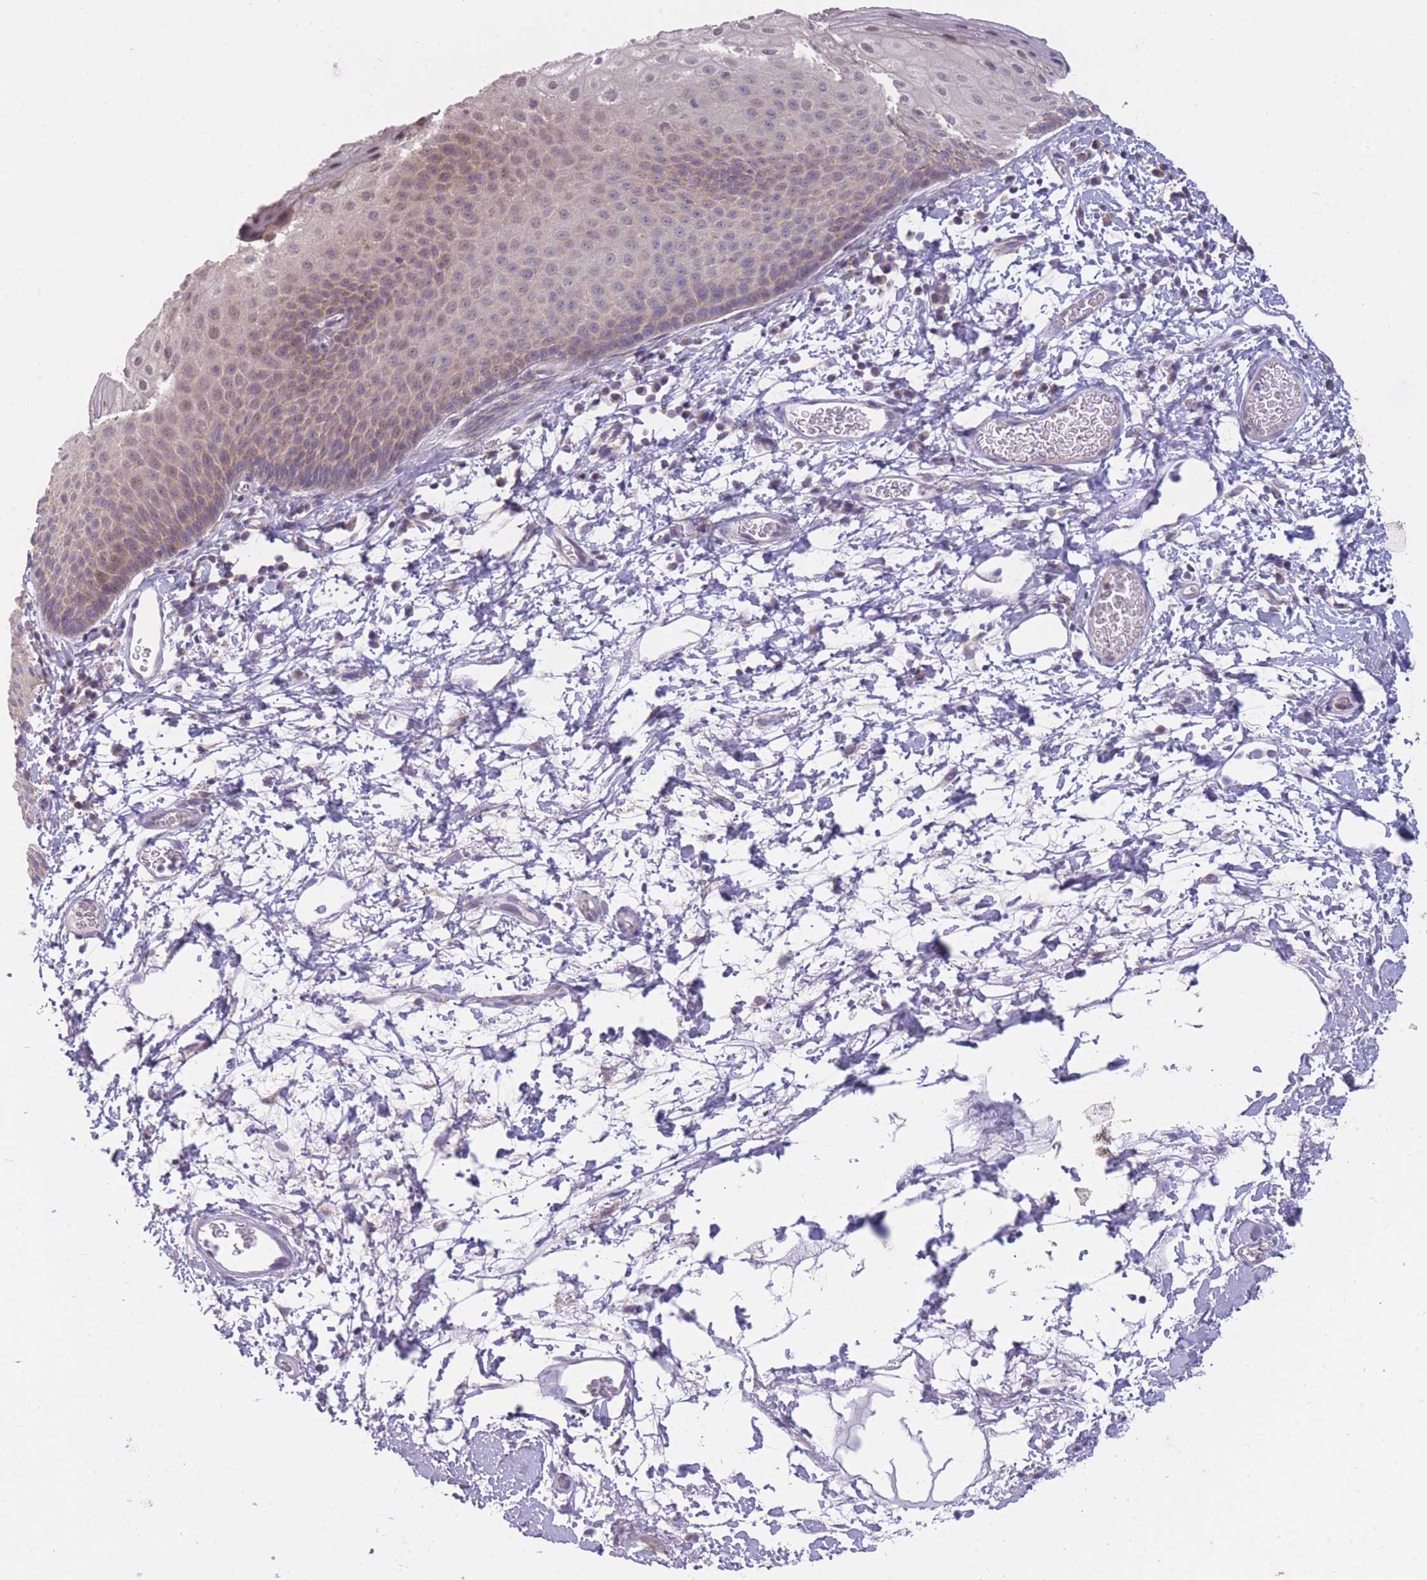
{"staining": {"intensity": "weak", "quantity": "25%-75%", "location": "cytoplasmic/membranous"}, "tissue": "skin", "cell_type": "Epidermal cells", "image_type": "normal", "snomed": [{"axis": "morphology", "description": "Normal tissue, NOS"}, {"axis": "morphology", "description": "Hemorrhoids"}, {"axis": "morphology", "description": "Inflammation, NOS"}, {"axis": "topography", "description": "Anal"}], "caption": "A high-resolution micrograph shows IHC staining of normal skin, which reveals weak cytoplasmic/membranous staining in about 25%-75% of epidermal cells.", "gene": "MRPS18C", "patient": {"sex": "male", "age": 60}}